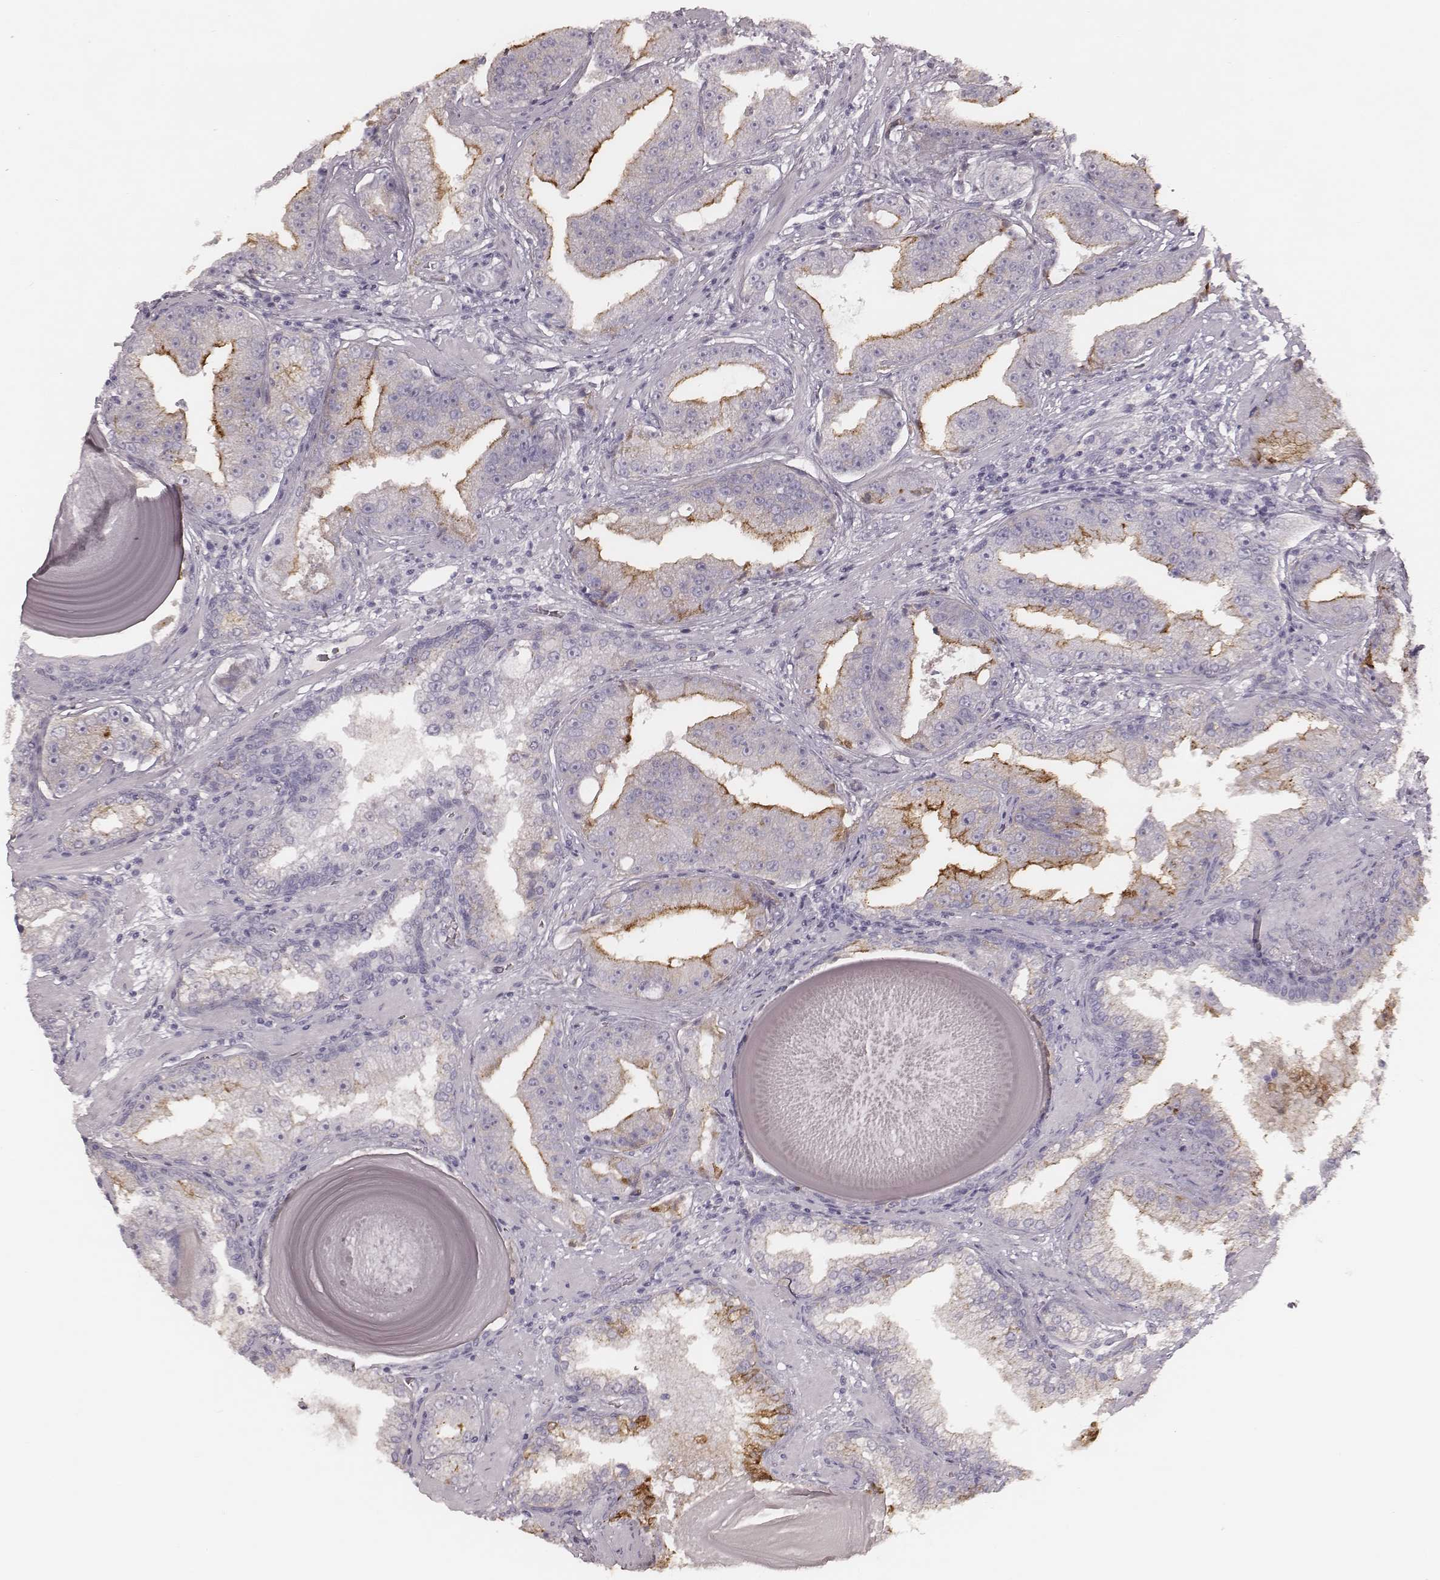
{"staining": {"intensity": "moderate", "quantity": "25%-75%", "location": "cytoplasmic/membranous"}, "tissue": "prostate cancer", "cell_type": "Tumor cells", "image_type": "cancer", "snomed": [{"axis": "morphology", "description": "Adenocarcinoma, Low grade"}, {"axis": "topography", "description": "Prostate"}], "caption": "There is medium levels of moderate cytoplasmic/membranous positivity in tumor cells of prostate adenocarcinoma (low-grade), as demonstrated by immunohistochemical staining (brown color).", "gene": "SMIM24", "patient": {"sex": "male", "age": 62}}